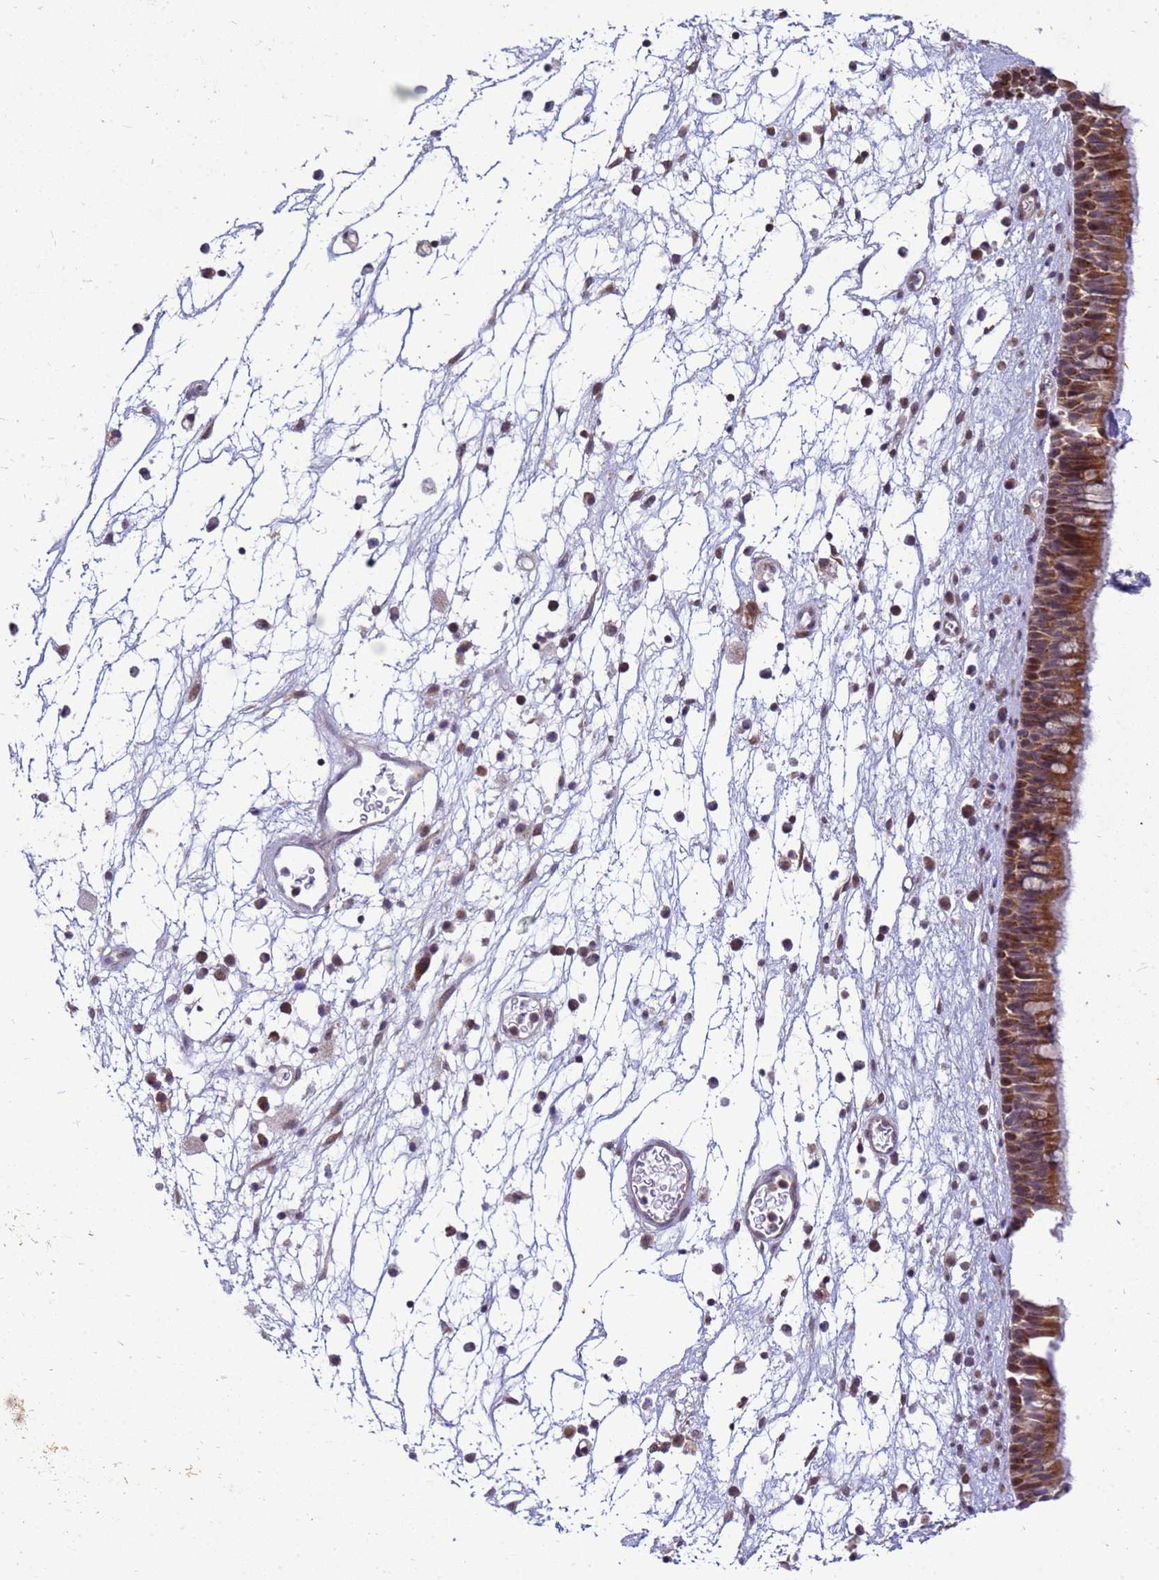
{"staining": {"intensity": "moderate", "quantity": ">75%", "location": "cytoplasmic/membranous"}, "tissue": "nasopharynx", "cell_type": "Respiratory epithelial cells", "image_type": "normal", "snomed": [{"axis": "morphology", "description": "Normal tissue, NOS"}, {"axis": "morphology", "description": "Inflammation, NOS"}, {"axis": "morphology", "description": "Malignant melanoma, Metastatic site"}, {"axis": "topography", "description": "Nasopharynx"}], "caption": "A brown stain shows moderate cytoplasmic/membranous positivity of a protein in respiratory epithelial cells of benign nasopharynx.", "gene": "C12orf43", "patient": {"sex": "male", "age": 70}}